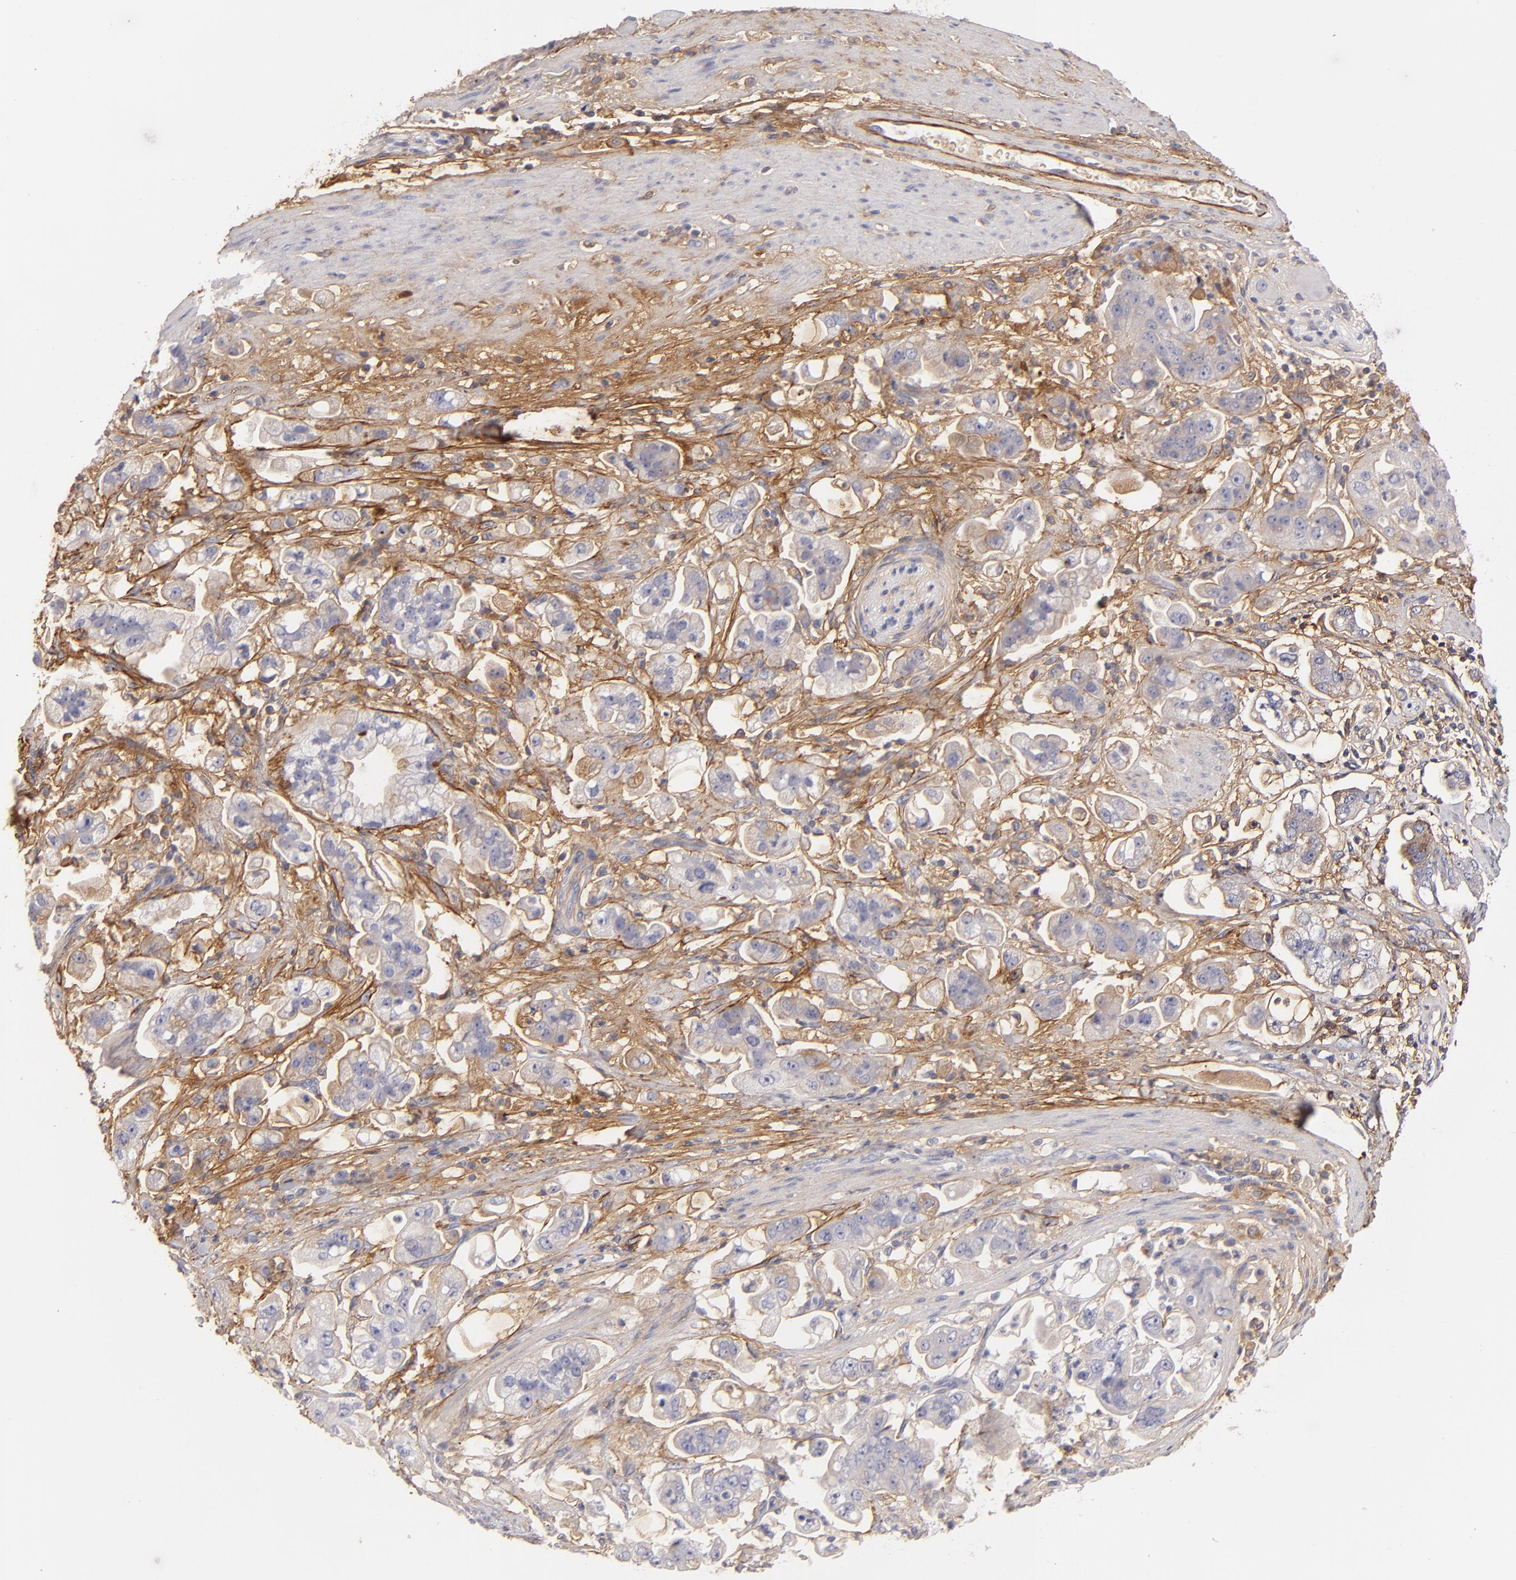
{"staining": {"intensity": "negative", "quantity": "none", "location": "none"}, "tissue": "stomach cancer", "cell_type": "Tumor cells", "image_type": "cancer", "snomed": [{"axis": "morphology", "description": "Adenocarcinoma, NOS"}, {"axis": "topography", "description": "Stomach"}], "caption": "Stomach cancer was stained to show a protein in brown. There is no significant positivity in tumor cells.", "gene": "FBLN1", "patient": {"sex": "male", "age": 62}}